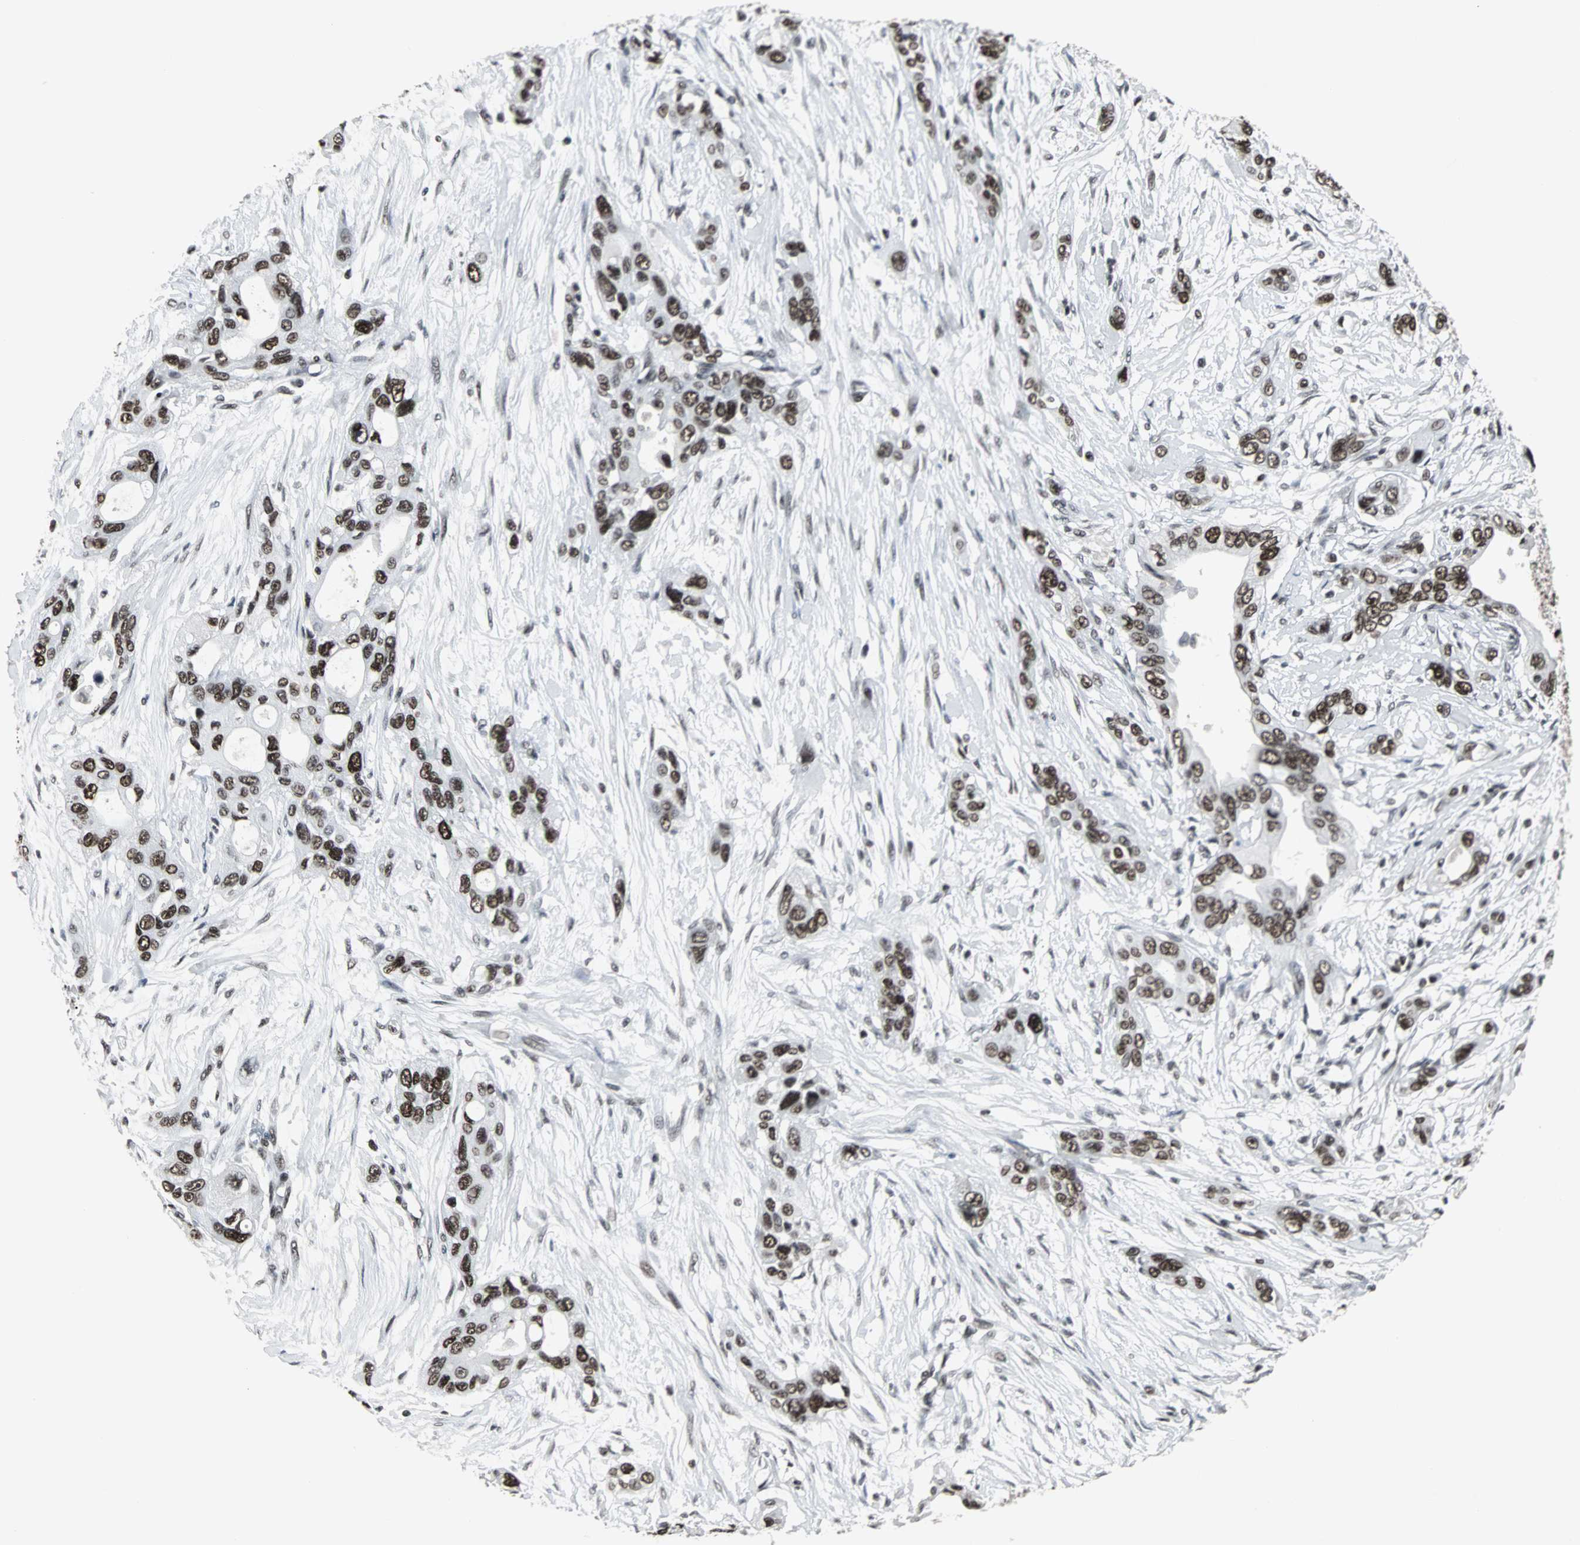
{"staining": {"intensity": "strong", "quantity": ">75%", "location": "nuclear"}, "tissue": "pancreatic cancer", "cell_type": "Tumor cells", "image_type": "cancer", "snomed": [{"axis": "morphology", "description": "Adenocarcinoma, NOS"}, {"axis": "topography", "description": "Pancreas"}], "caption": "An immunohistochemistry (IHC) image of neoplastic tissue is shown. Protein staining in brown highlights strong nuclear positivity in adenocarcinoma (pancreatic) within tumor cells.", "gene": "PNKP", "patient": {"sex": "female", "age": 60}}